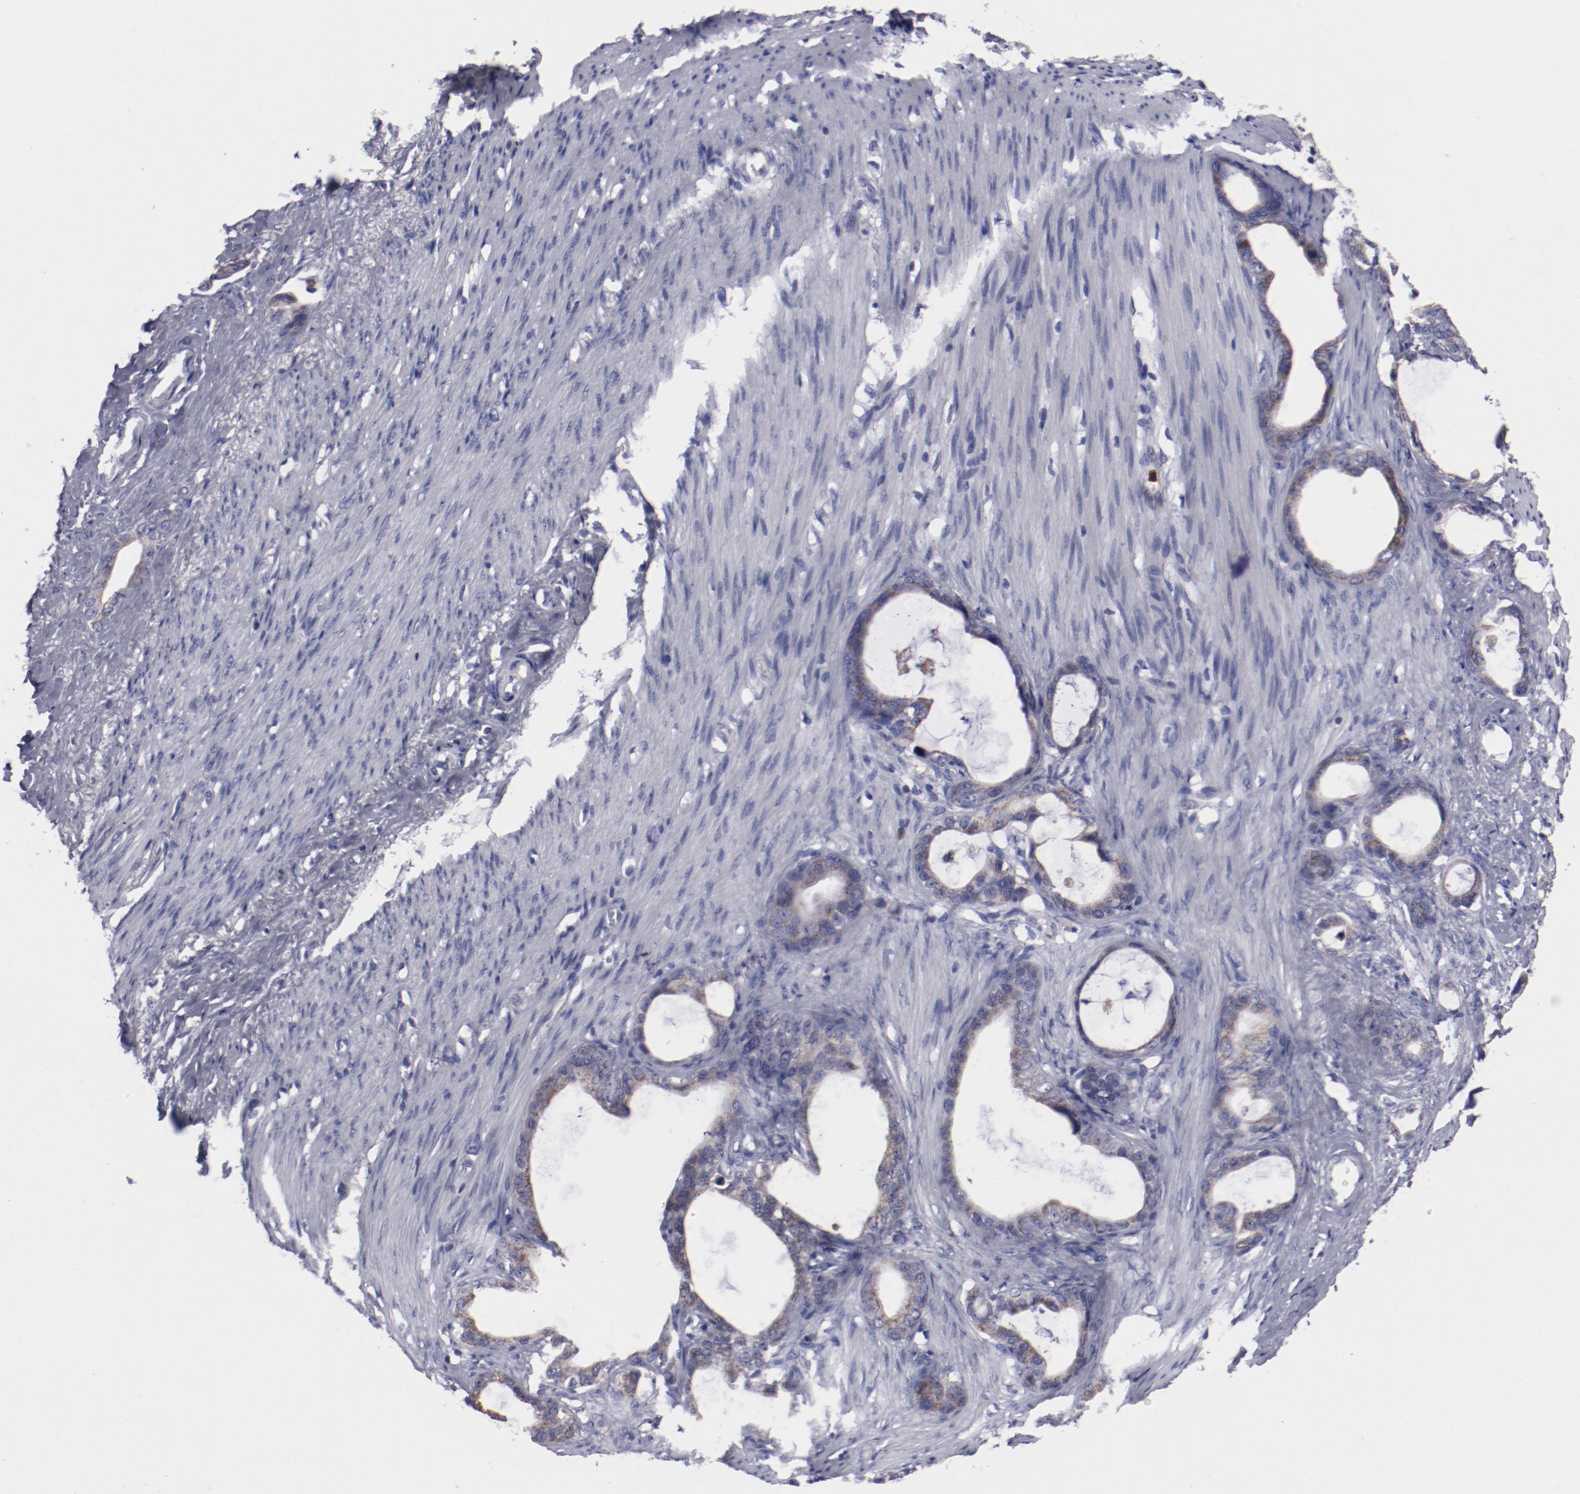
{"staining": {"intensity": "weak", "quantity": ">75%", "location": "cytoplasmic/membranous"}, "tissue": "stomach cancer", "cell_type": "Tumor cells", "image_type": "cancer", "snomed": [{"axis": "morphology", "description": "Adenocarcinoma, NOS"}, {"axis": "topography", "description": "Stomach"}], "caption": "Protein expression analysis of human stomach cancer (adenocarcinoma) reveals weak cytoplasmic/membranous positivity in about >75% of tumor cells. The staining was performed using DAB, with brown indicating positive protein expression. Nuclei are stained blue with hematoxylin.", "gene": "FGR", "patient": {"sex": "female", "age": 75}}